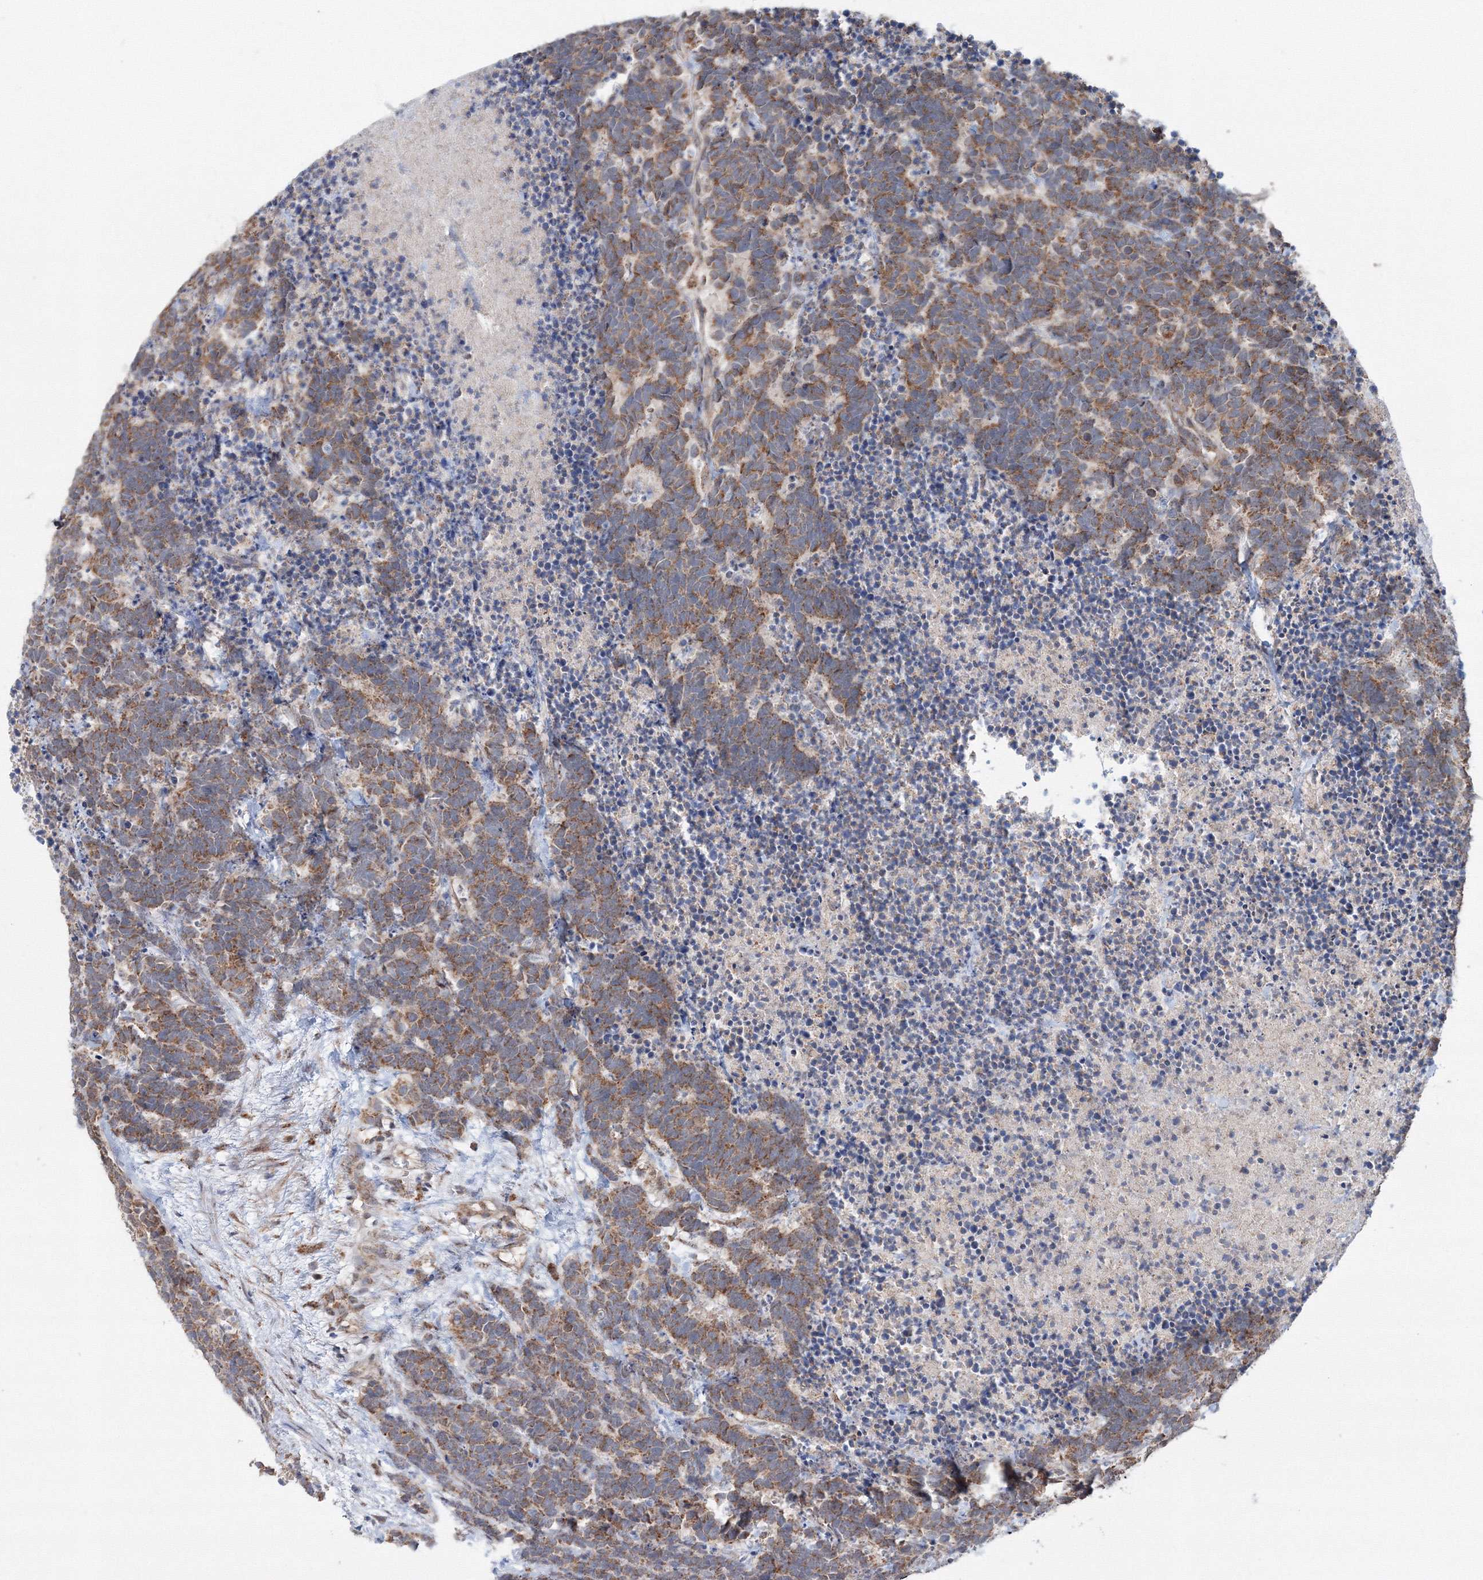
{"staining": {"intensity": "moderate", "quantity": ">75%", "location": "cytoplasmic/membranous"}, "tissue": "carcinoid", "cell_type": "Tumor cells", "image_type": "cancer", "snomed": [{"axis": "morphology", "description": "Carcinoma, NOS"}, {"axis": "morphology", "description": "Carcinoid, malignant, NOS"}, {"axis": "topography", "description": "Urinary bladder"}], "caption": "Protein analysis of carcinoma tissue reveals moderate cytoplasmic/membranous expression in about >75% of tumor cells.", "gene": "PEX13", "patient": {"sex": "male", "age": 57}}